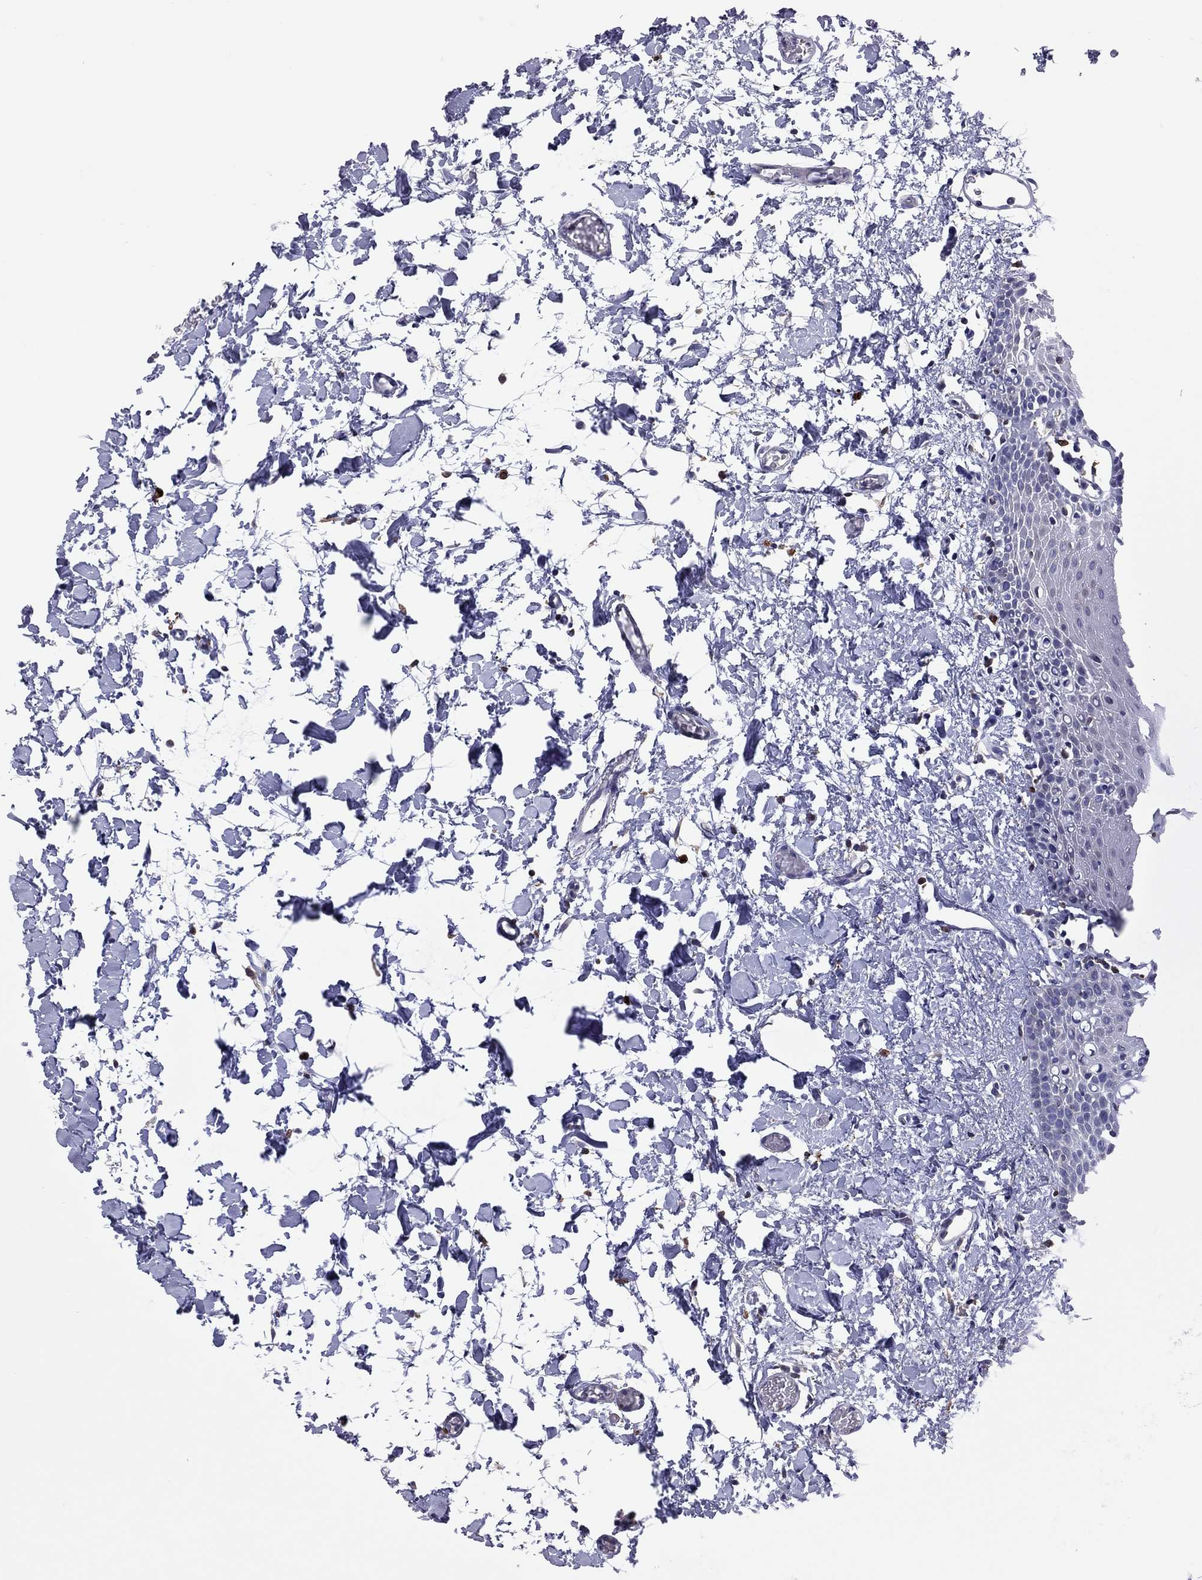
{"staining": {"intensity": "negative", "quantity": "none", "location": "none"}, "tissue": "oral mucosa", "cell_type": "Squamous epithelial cells", "image_type": "normal", "snomed": [{"axis": "morphology", "description": "Normal tissue, NOS"}, {"axis": "topography", "description": "Oral tissue"}], "caption": "Immunohistochemistry of unremarkable human oral mucosa displays no positivity in squamous epithelial cells.", "gene": "ADORA2A", "patient": {"sex": "male", "age": 81}}